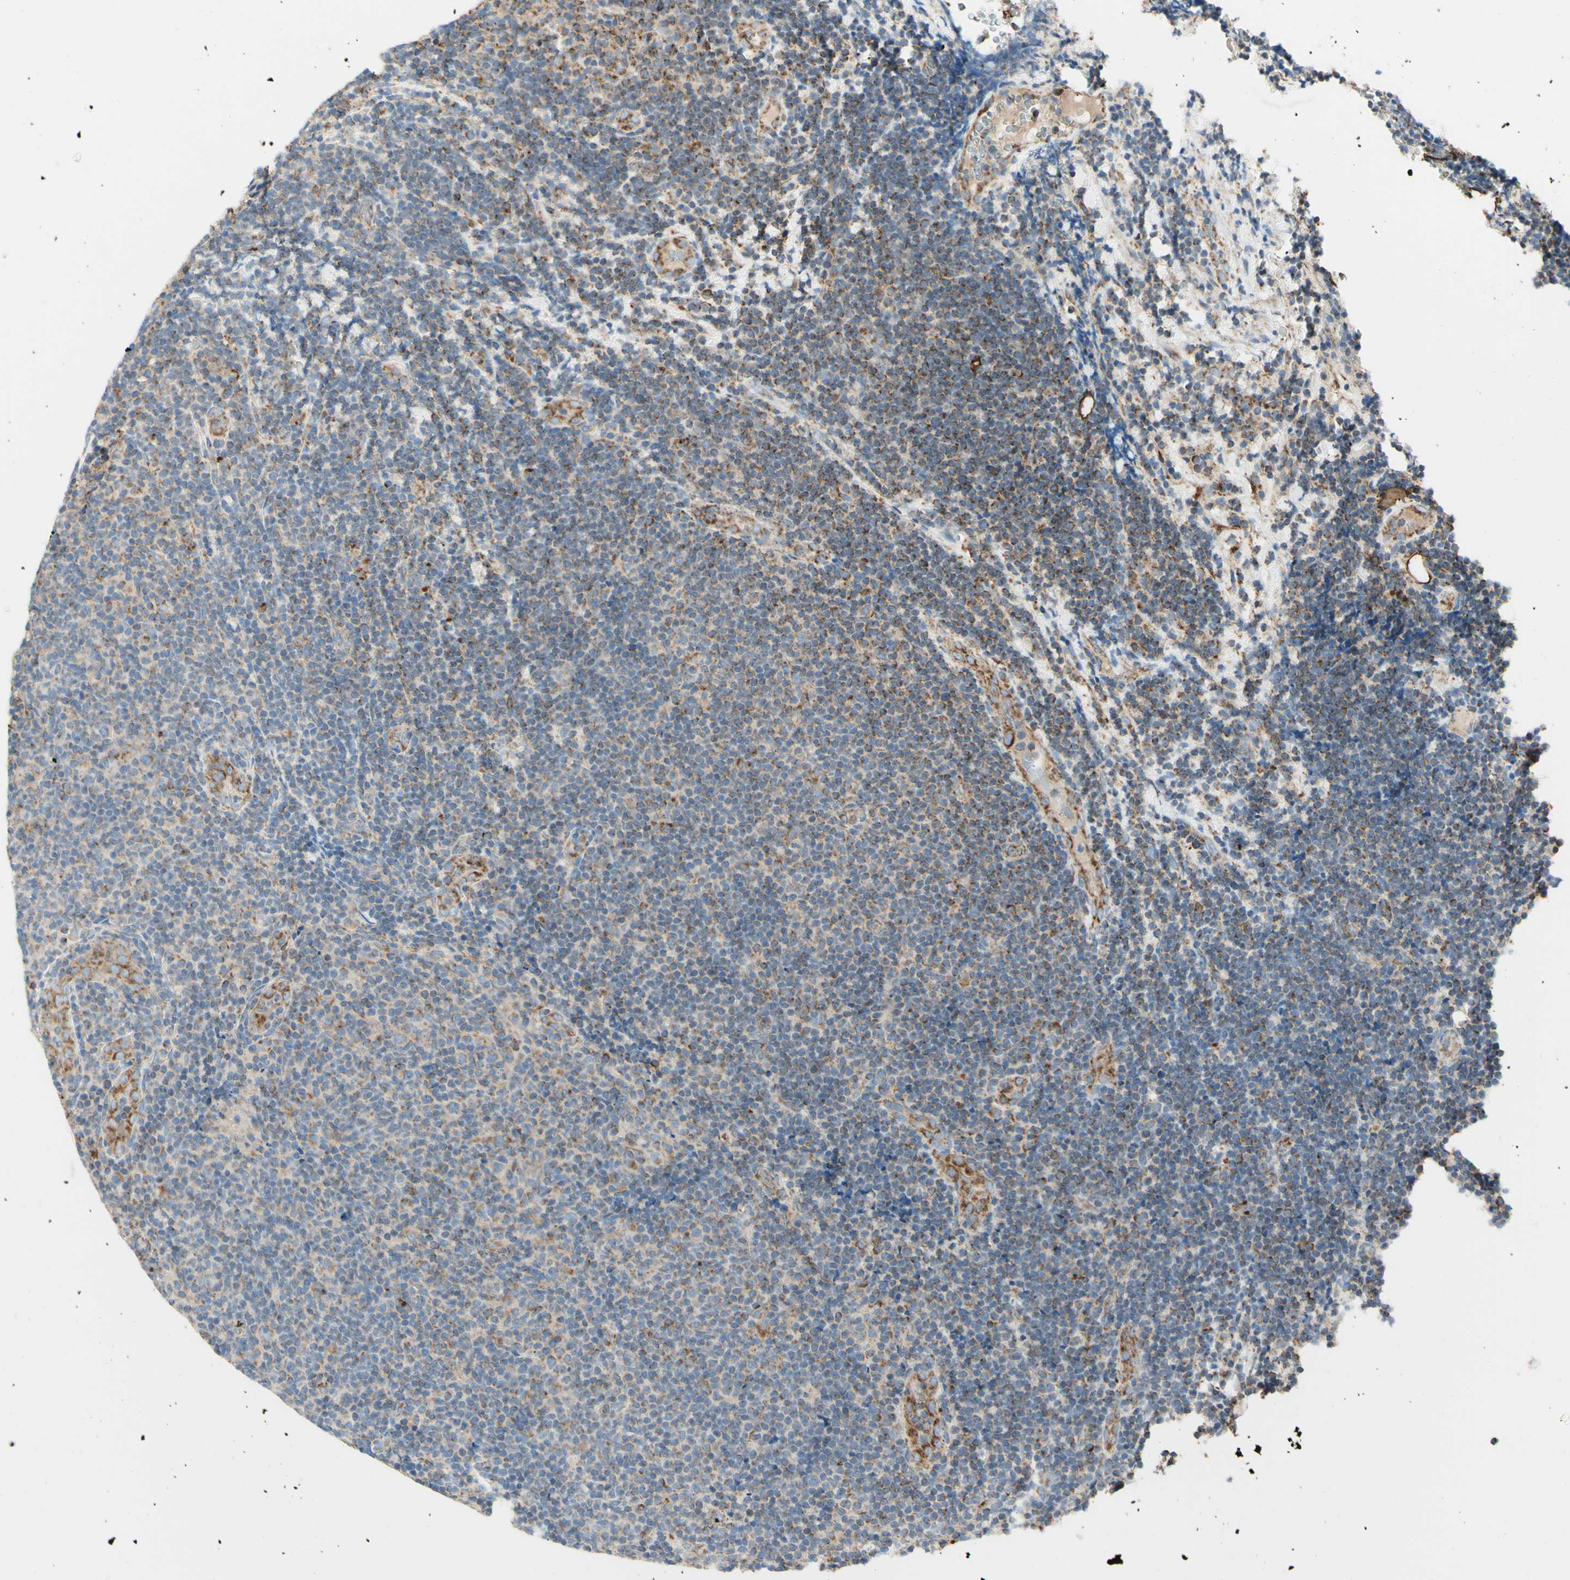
{"staining": {"intensity": "moderate", "quantity": "25%-75%", "location": "cytoplasmic/membranous"}, "tissue": "lymphoma", "cell_type": "Tumor cells", "image_type": "cancer", "snomed": [{"axis": "morphology", "description": "Malignant lymphoma, non-Hodgkin's type, Low grade"}, {"axis": "topography", "description": "Lymph node"}], "caption": "An IHC micrograph of neoplastic tissue is shown. Protein staining in brown highlights moderate cytoplasmic/membranous positivity in lymphoma within tumor cells. Nuclei are stained in blue.", "gene": "ARMC10", "patient": {"sex": "male", "age": 83}}